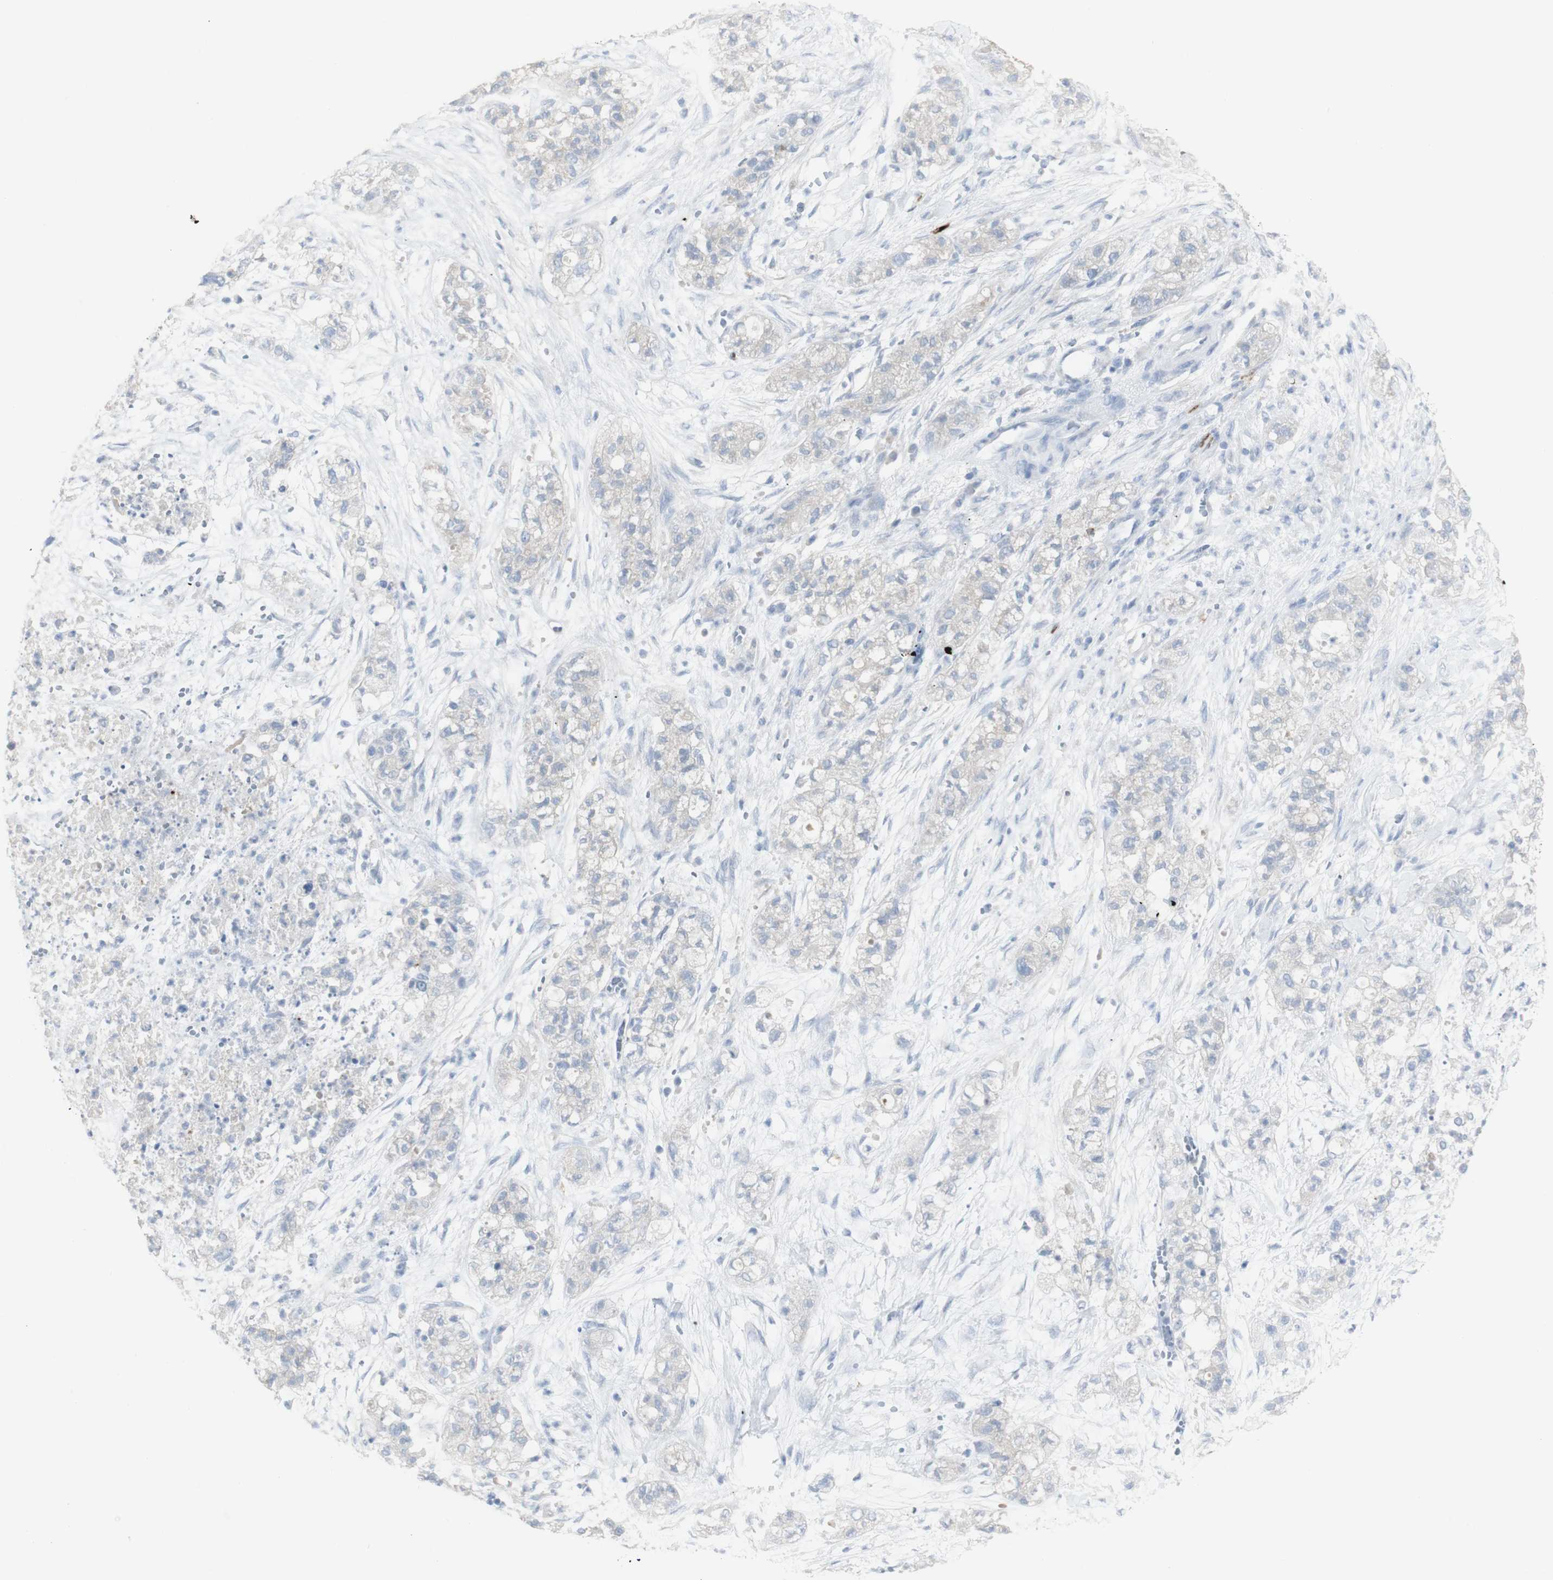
{"staining": {"intensity": "weak", "quantity": "<25%", "location": "cytoplasmic/membranous"}, "tissue": "pancreatic cancer", "cell_type": "Tumor cells", "image_type": "cancer", "snomed": [{"axis": "morphology", "description": "Adenocarcinoma, NOS"}, {"axis": "topography", "description": "Pancreas"}], "caption": "The immunohistochemistry image has no significant positivity in tumor cells of pancreatic cancer (adenocarcinoma) tissue.", "gene": "CD207", "patient": {"sex": "female", "age": 78}}